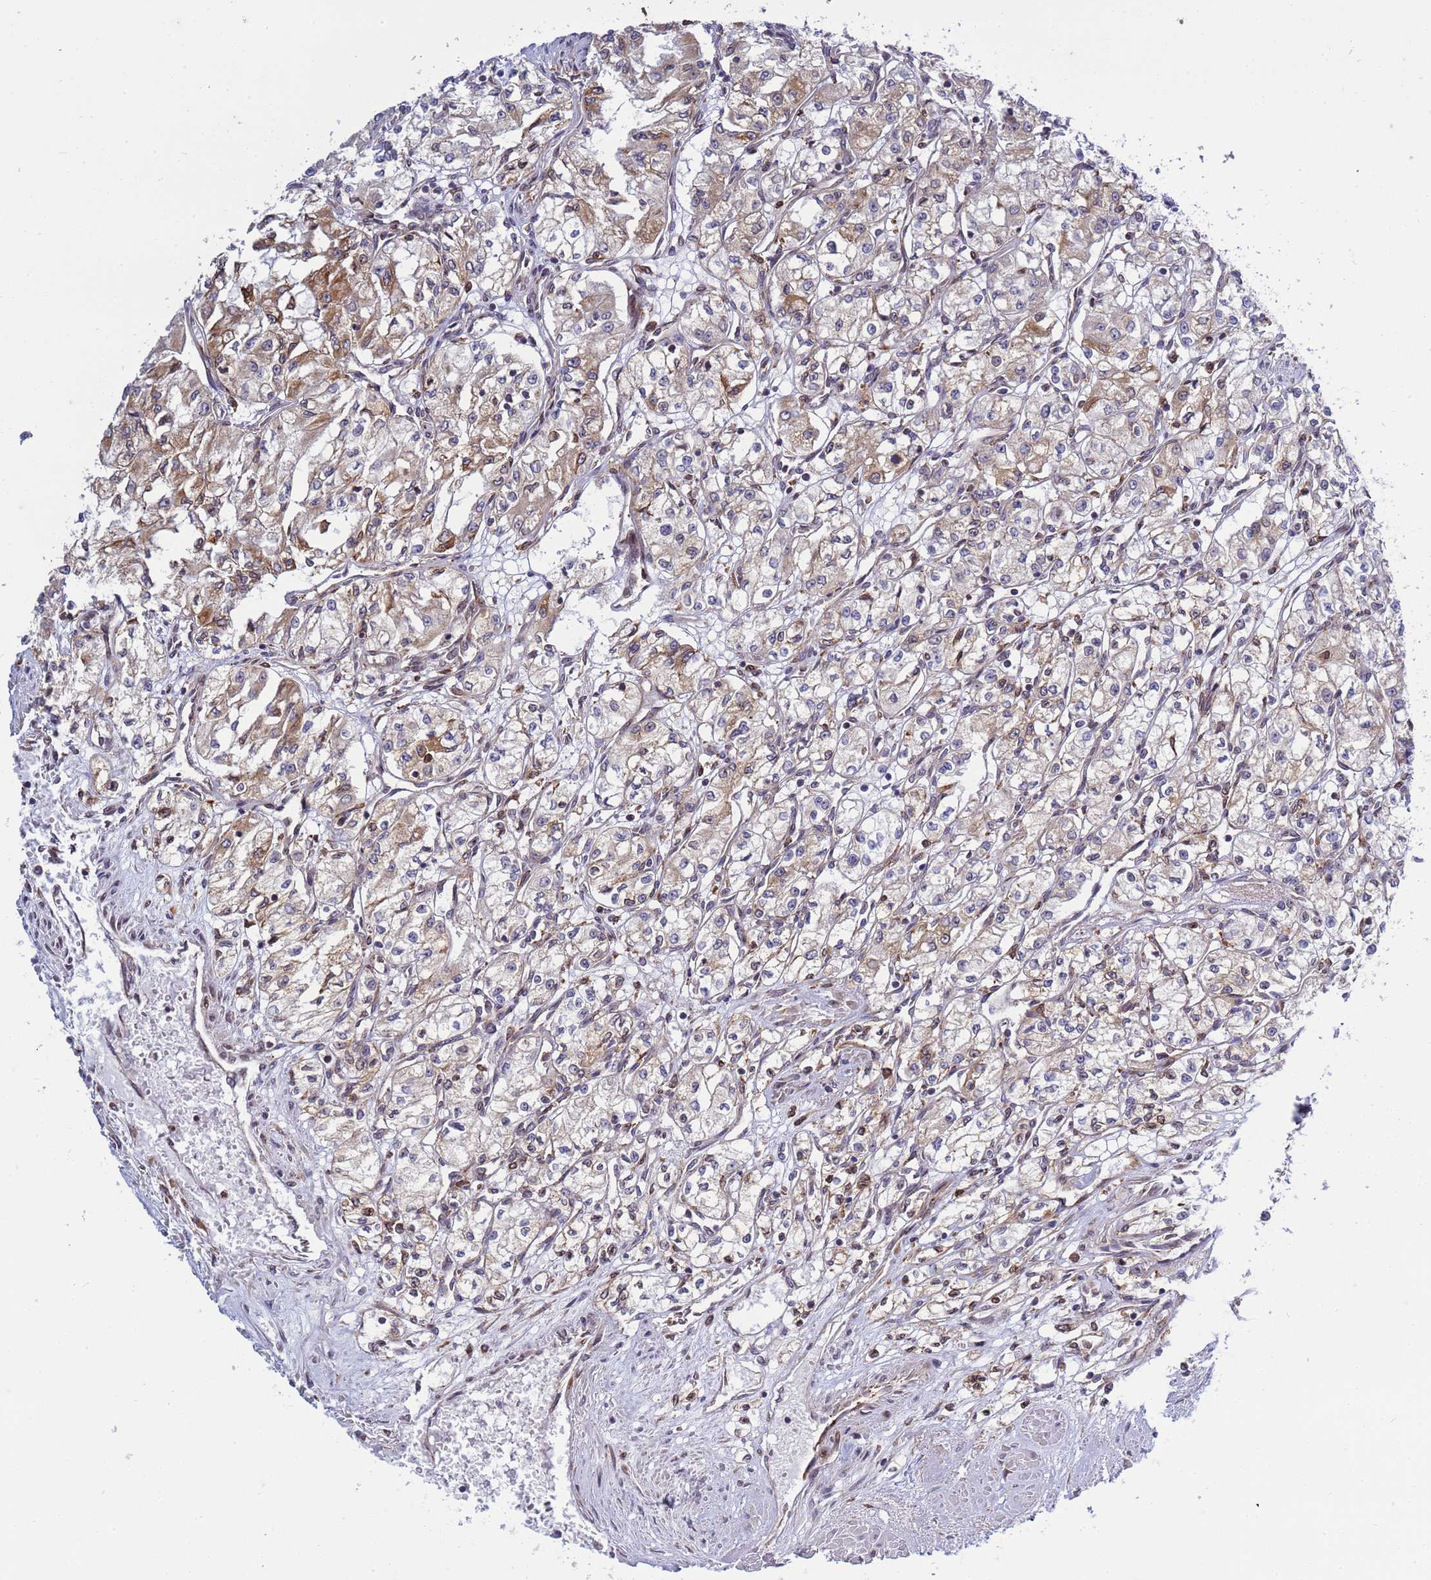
{"staining": {"intensity": "moderate", "quantity": "<25%", "location": "cytoplasmic/membranous"}, "tissue": "renal cancer", "cell_type": "Tumor cells", "image_type": "cancer", "snomed": [{"axis": "morphology", "description": "Adenocarcinoma, NOS"}, {"axis": "topography", "description": "Kidney"}], "caption": "Brown immunohistochemical staining in renal cancer reveals moderate cytoplasmic/membranous staining in approximately <25% of tumor cells.", "gene": "RAPGEF4", "patient": {"sex": "male", "age": 59}}